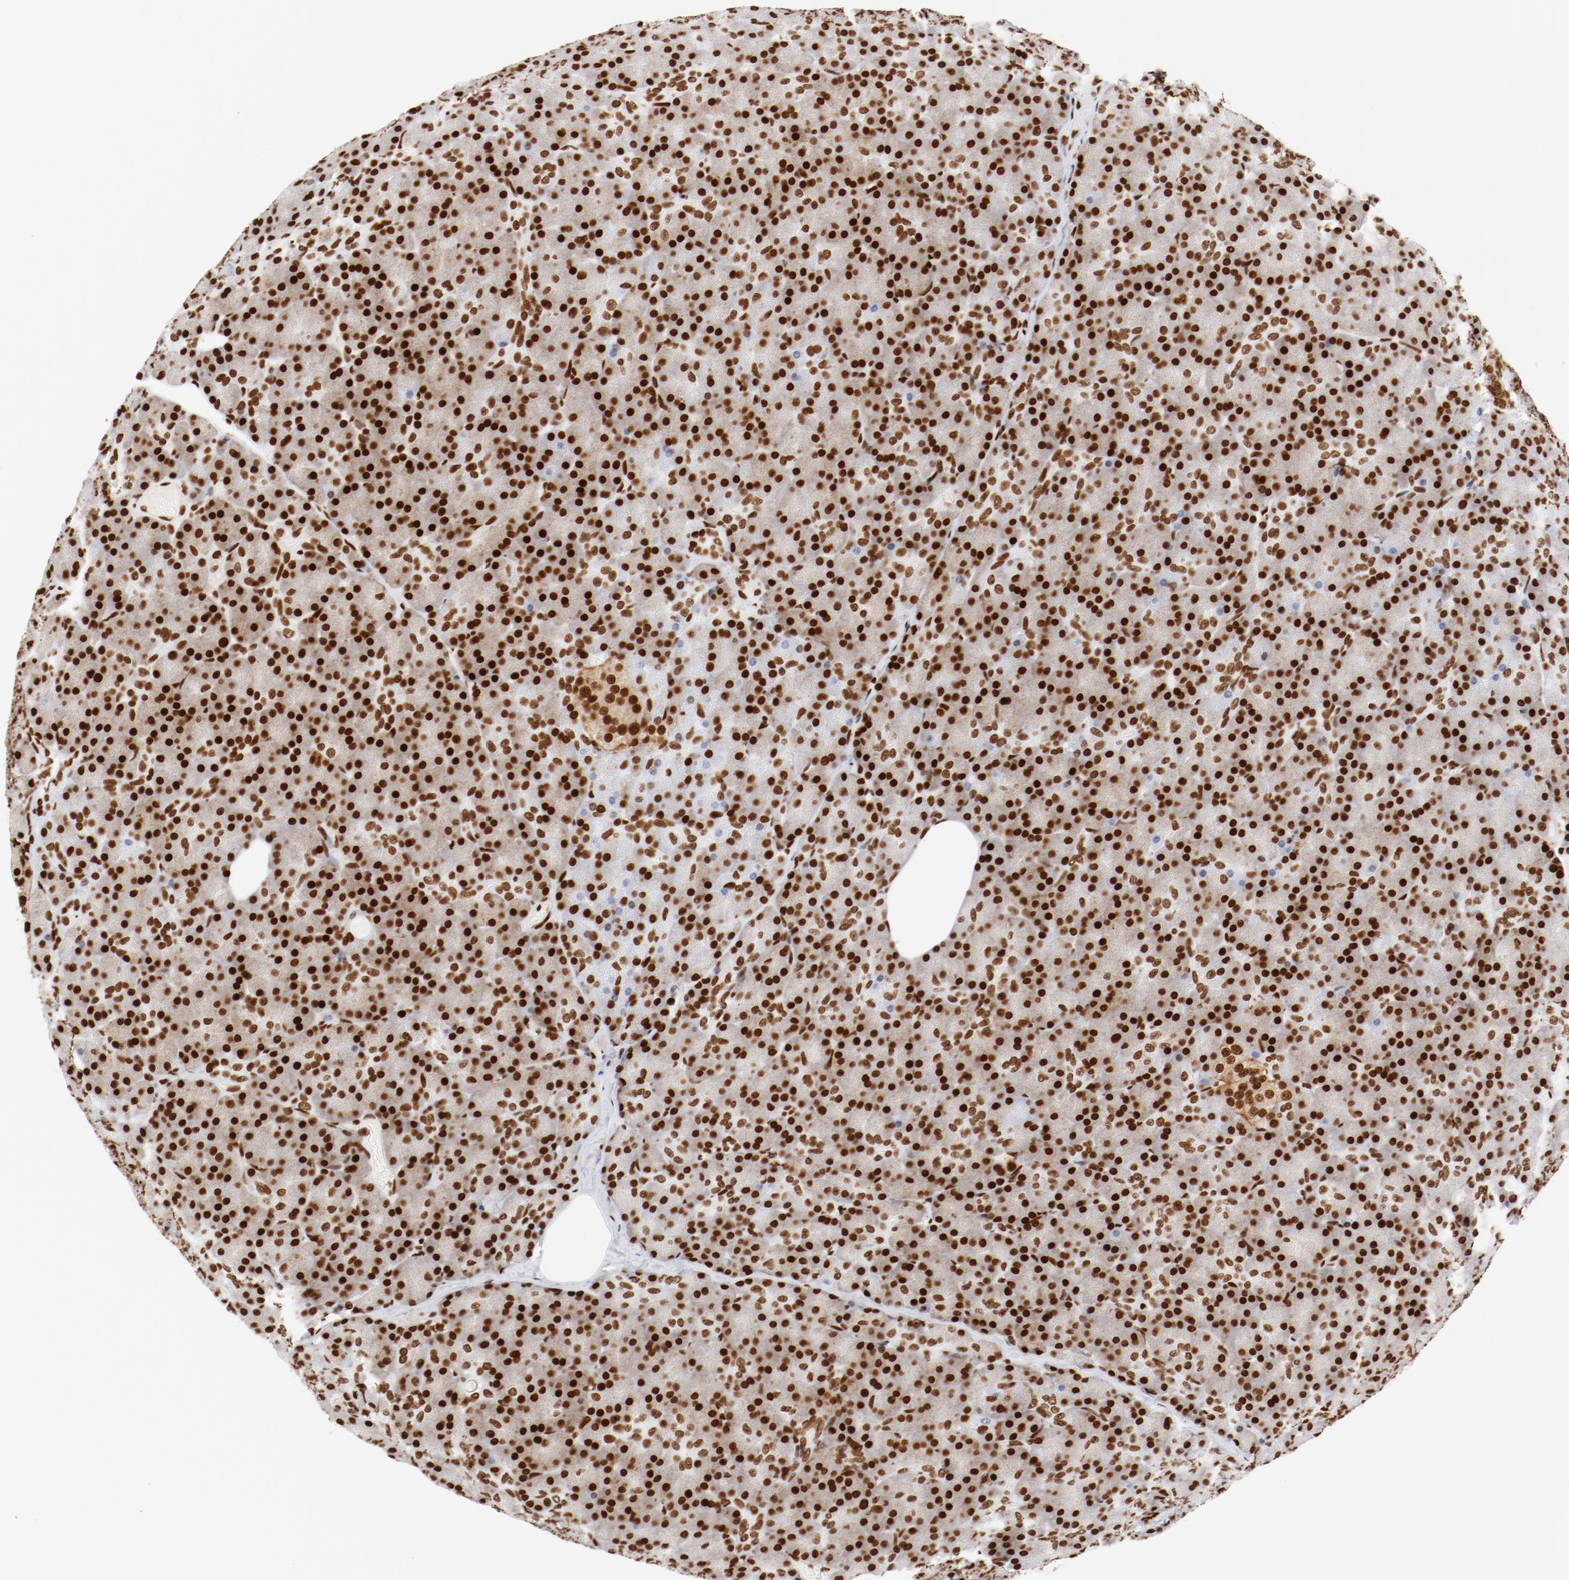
{"staining": {"intensity": "strong", "quantity": ">75%", "location": "nuclear"}, "tissue": "pancreas", "cell_type": "Exocrine glandular cells", "image_type": "normal", "snomed": [{"axis": "morphology", "description": "Normal tissue, NOS"}, {"axis": "topography", "description": "Pancreas"}], "caption": "About >75% of exocrine glandular cells in unremarkable pancreas display strong nuclear protein expression as visualized by brown immunohistochemical staining.", "gene": "CTBP1", "patient": {"sex": "female", "age": 43}}